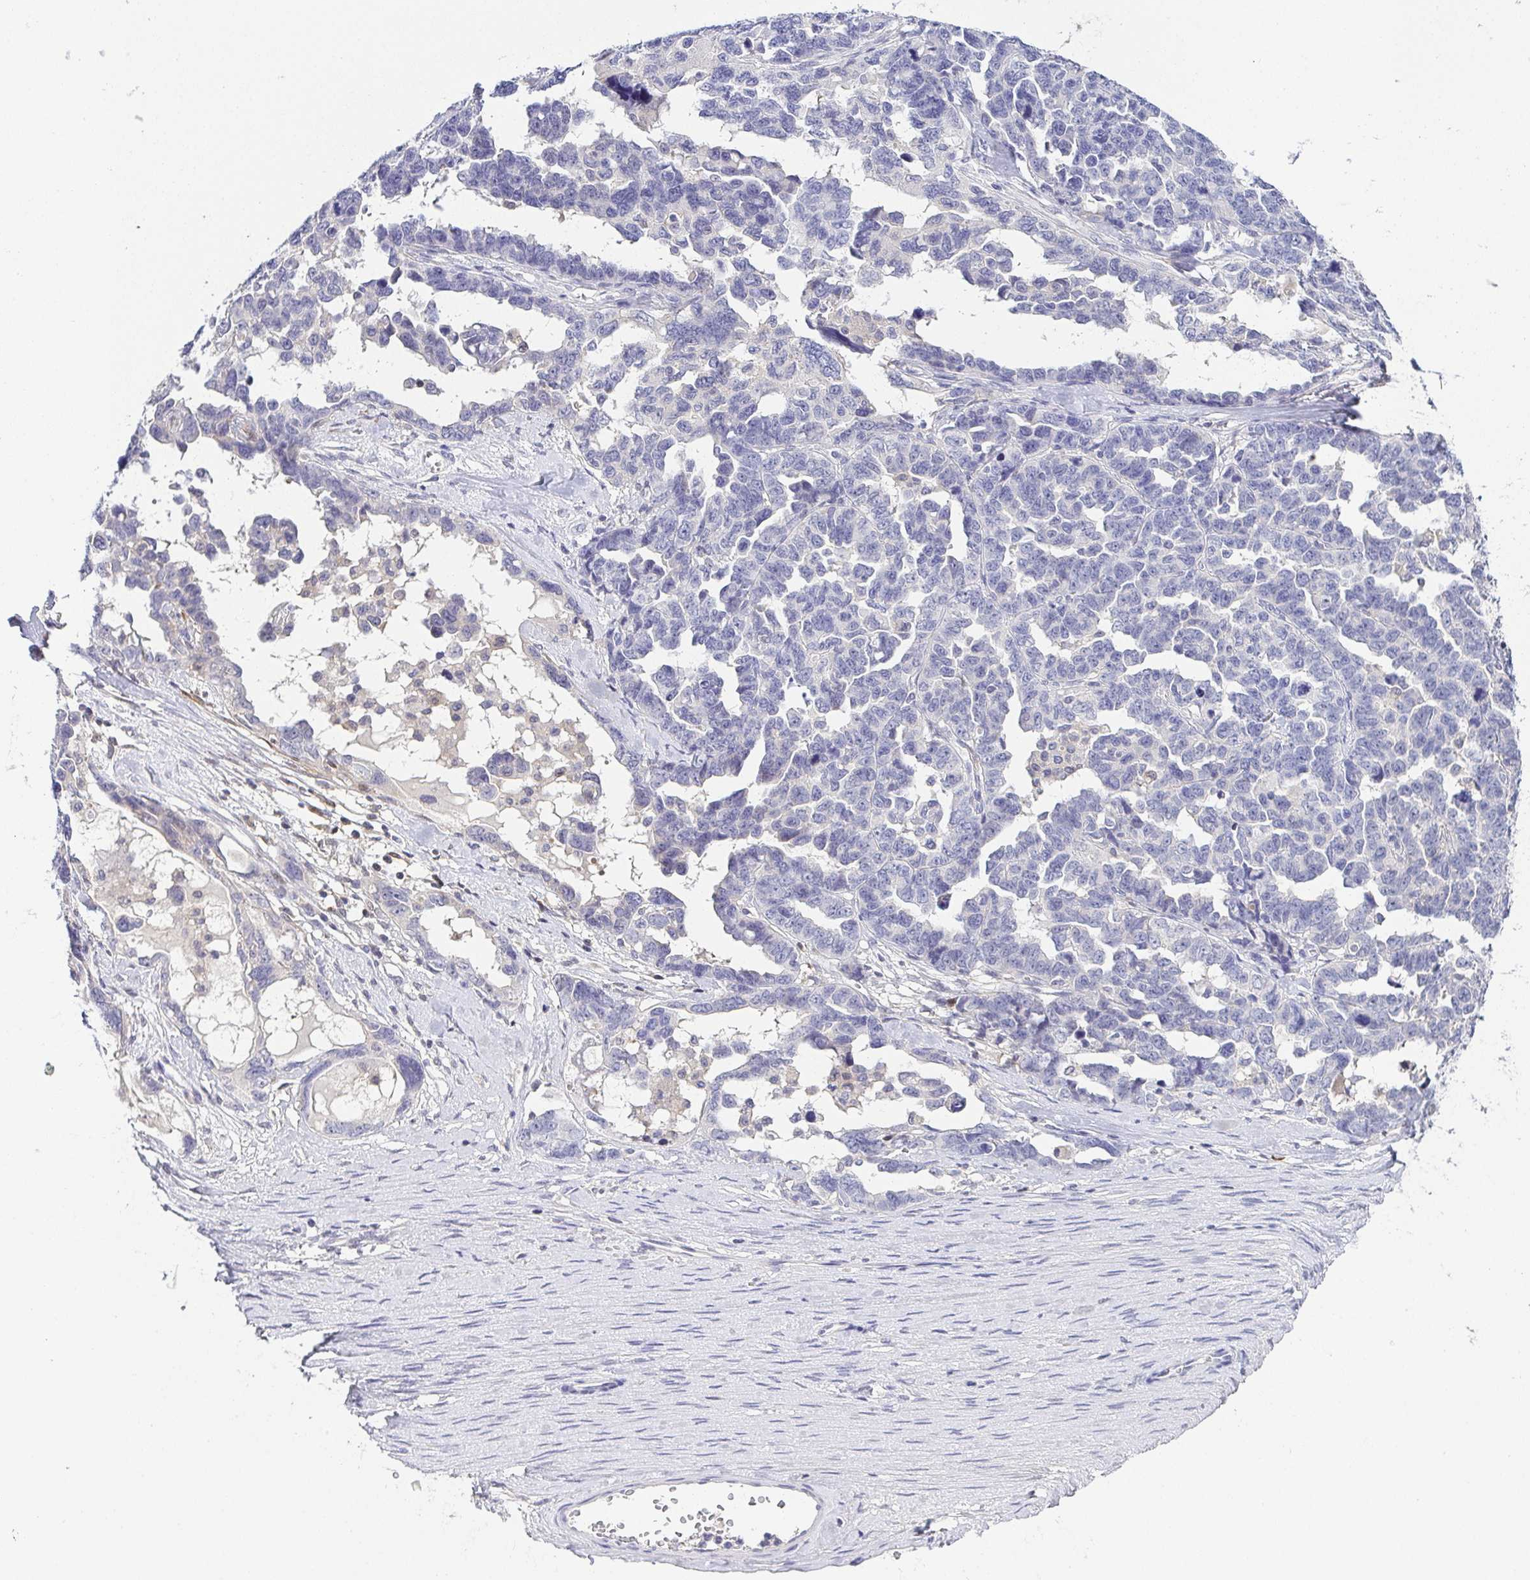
{"staining": {"intensity": "negative", "quantity": "none", "location": "none"}, "tissue": "ovarian cancer", "cell_type": "Tumor cells", "image_type": "cancer", "snomed": [{"axis": "morphology", "description": "Cystadenocarcinoma, serous, NOS"}, {"axis": "topography", "description": "Ovary"}], "caption": "Tumor cells are negative for brown protein staining in ovarian cancer. (Brightfield microscopy of DAB (3,3'-diaminobenzidine) immunohistochemistry at high magnification).", "gene": "RNASE7", "patient": {"sex": "female", "age": 69}}